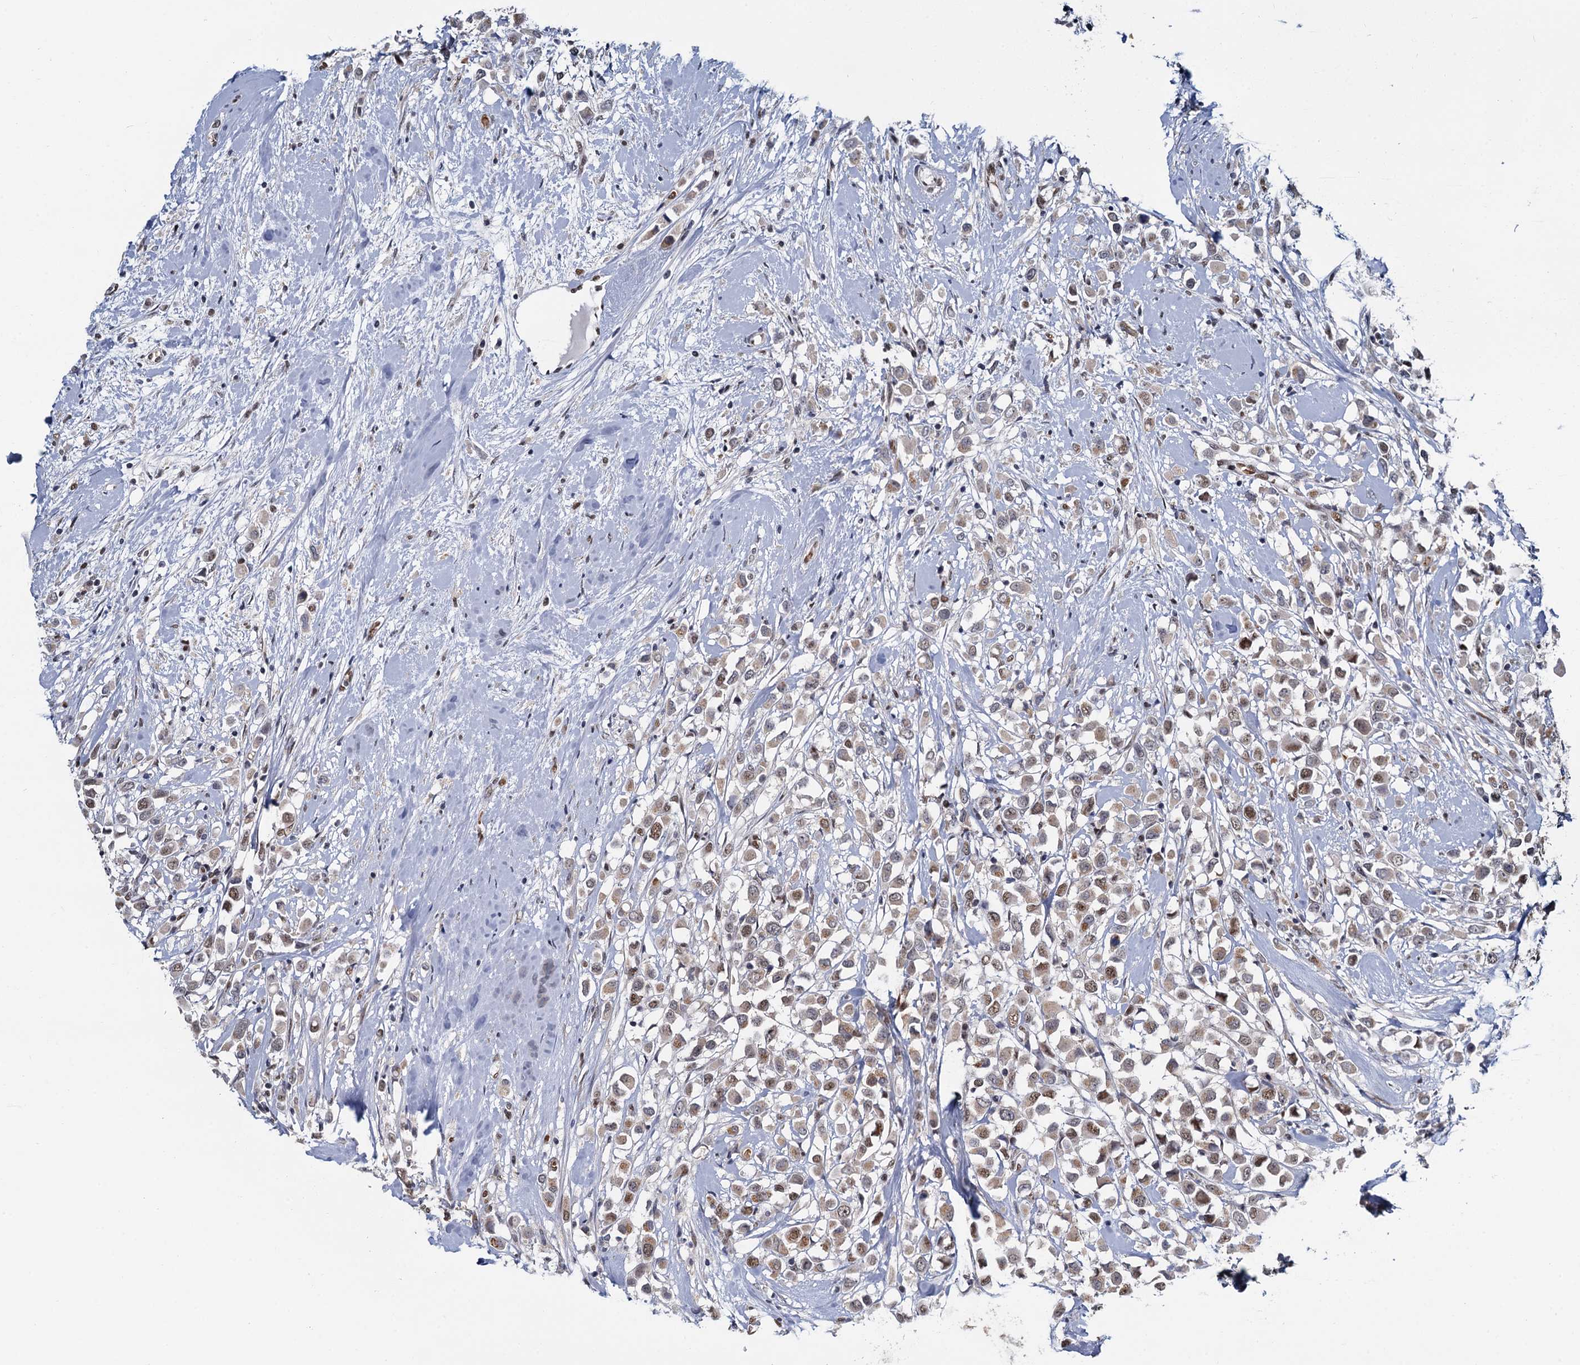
{"staining": {"intensity": "weak", "quantity": ">75%", "location": "nuclear"}, "tissue": "breast cancer", "cell_type": "Tumor cells", "image_type": "cancer", "snomed": [{"axis": "morphology", "description": "Duct carcinoma"}, {"axis": "topography", "description": "Breast"}], "caption": "Immunohistochemistry photomicrograph of infiltrating ductal carcinoma (breast) stained for a protein (brown), which exhibits low levels of weak nuclear expression in about >75% of tumor cells.", "gene": "RPRD1A", "patient": {"sex": "female", "age": 87}}